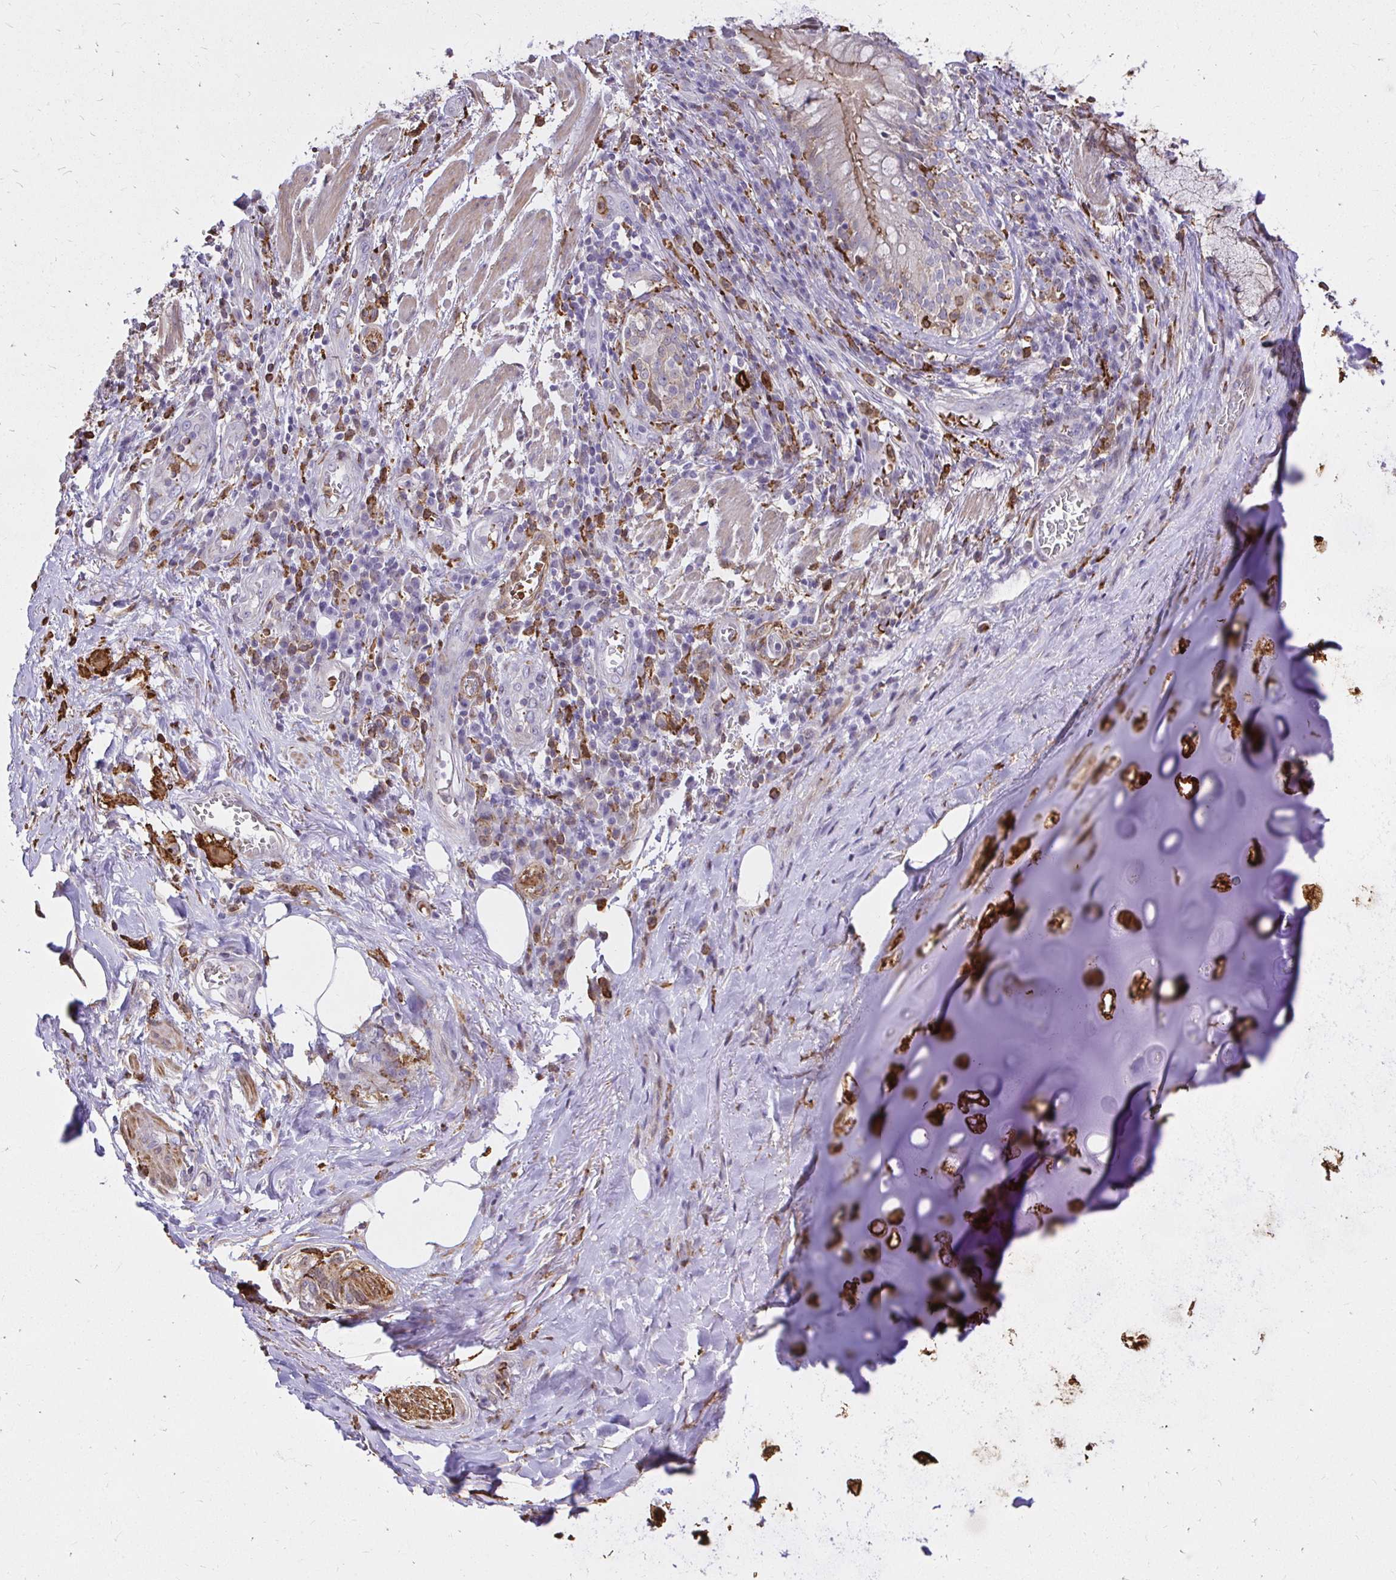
{"staining": {"intensity": "negative", "quantity": "none", "location": "none"}, "tissue": "adipose tissue", "cell_type": "Adipocytes", "image_type": "normal", "snomed": [{"axis": "morphology", "description": "Normal tissue, NOS"}, {"axis": "topography", "description": "Lymph node"}, {"axis": "topography", "description": "Bronchus"}], "caption": "Immunohistochemistry (IHC) histopathology image of unremarkable adipose tissue: human adipose tissue stained with DAB exhibits no significant protein staining in adipocytes.", "gene": "GSN", "patient": {"sex": "male", "age": 56}}